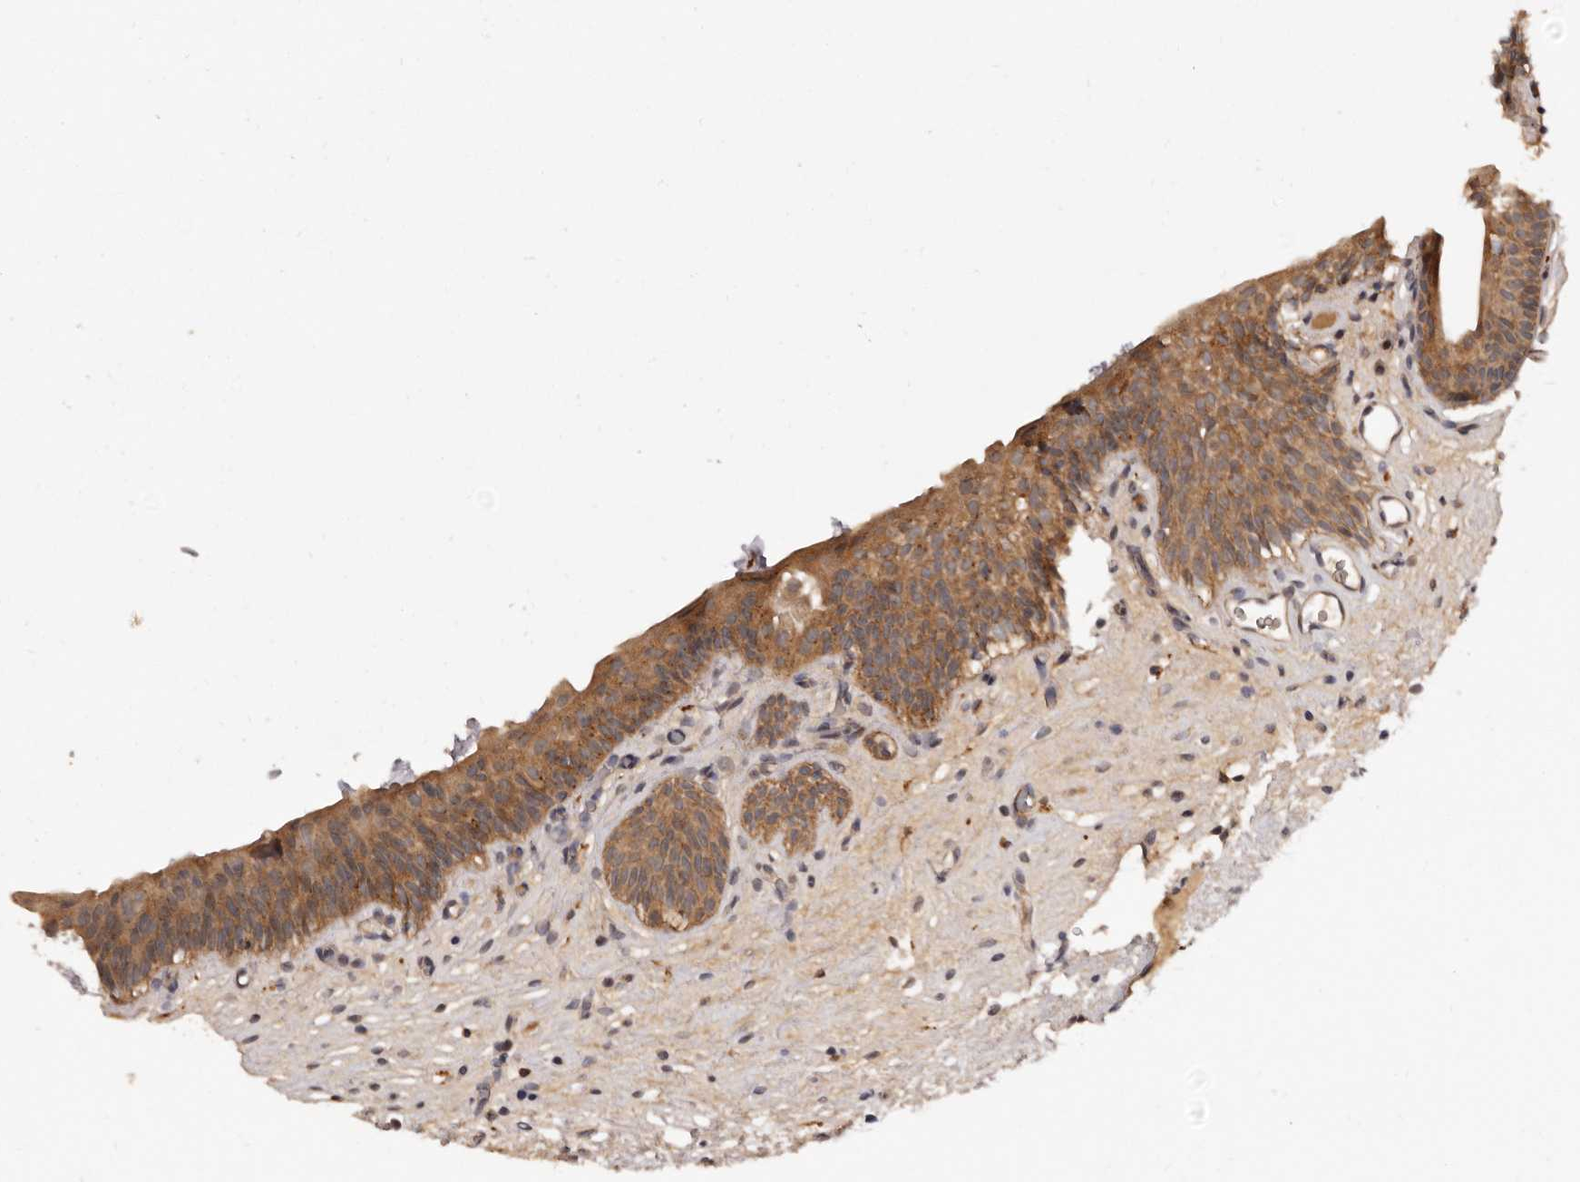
{"staining": {"intensity": "moderate", "quantity": ">75%", "location": "cytoplasmic/membranous"}, "tissue": "urinary bladder", "cell_type": "Urothelial cells", "image_type": "normal", "snomed": [{"axis": "morphology", "description": "Normal tissue, NOS"}, {"axis": "topography", "description": "Urinary bladder"}], "caption": "The histopathology image demonstrates immunohistochemical staining of normal urinary bladder. There is moderate cytoplasmic/membranous positivity is appreciated in approximately >75% of urothelial cells.", "gene": "INAVA", "patient": {"sex": "male", "age": 83}}